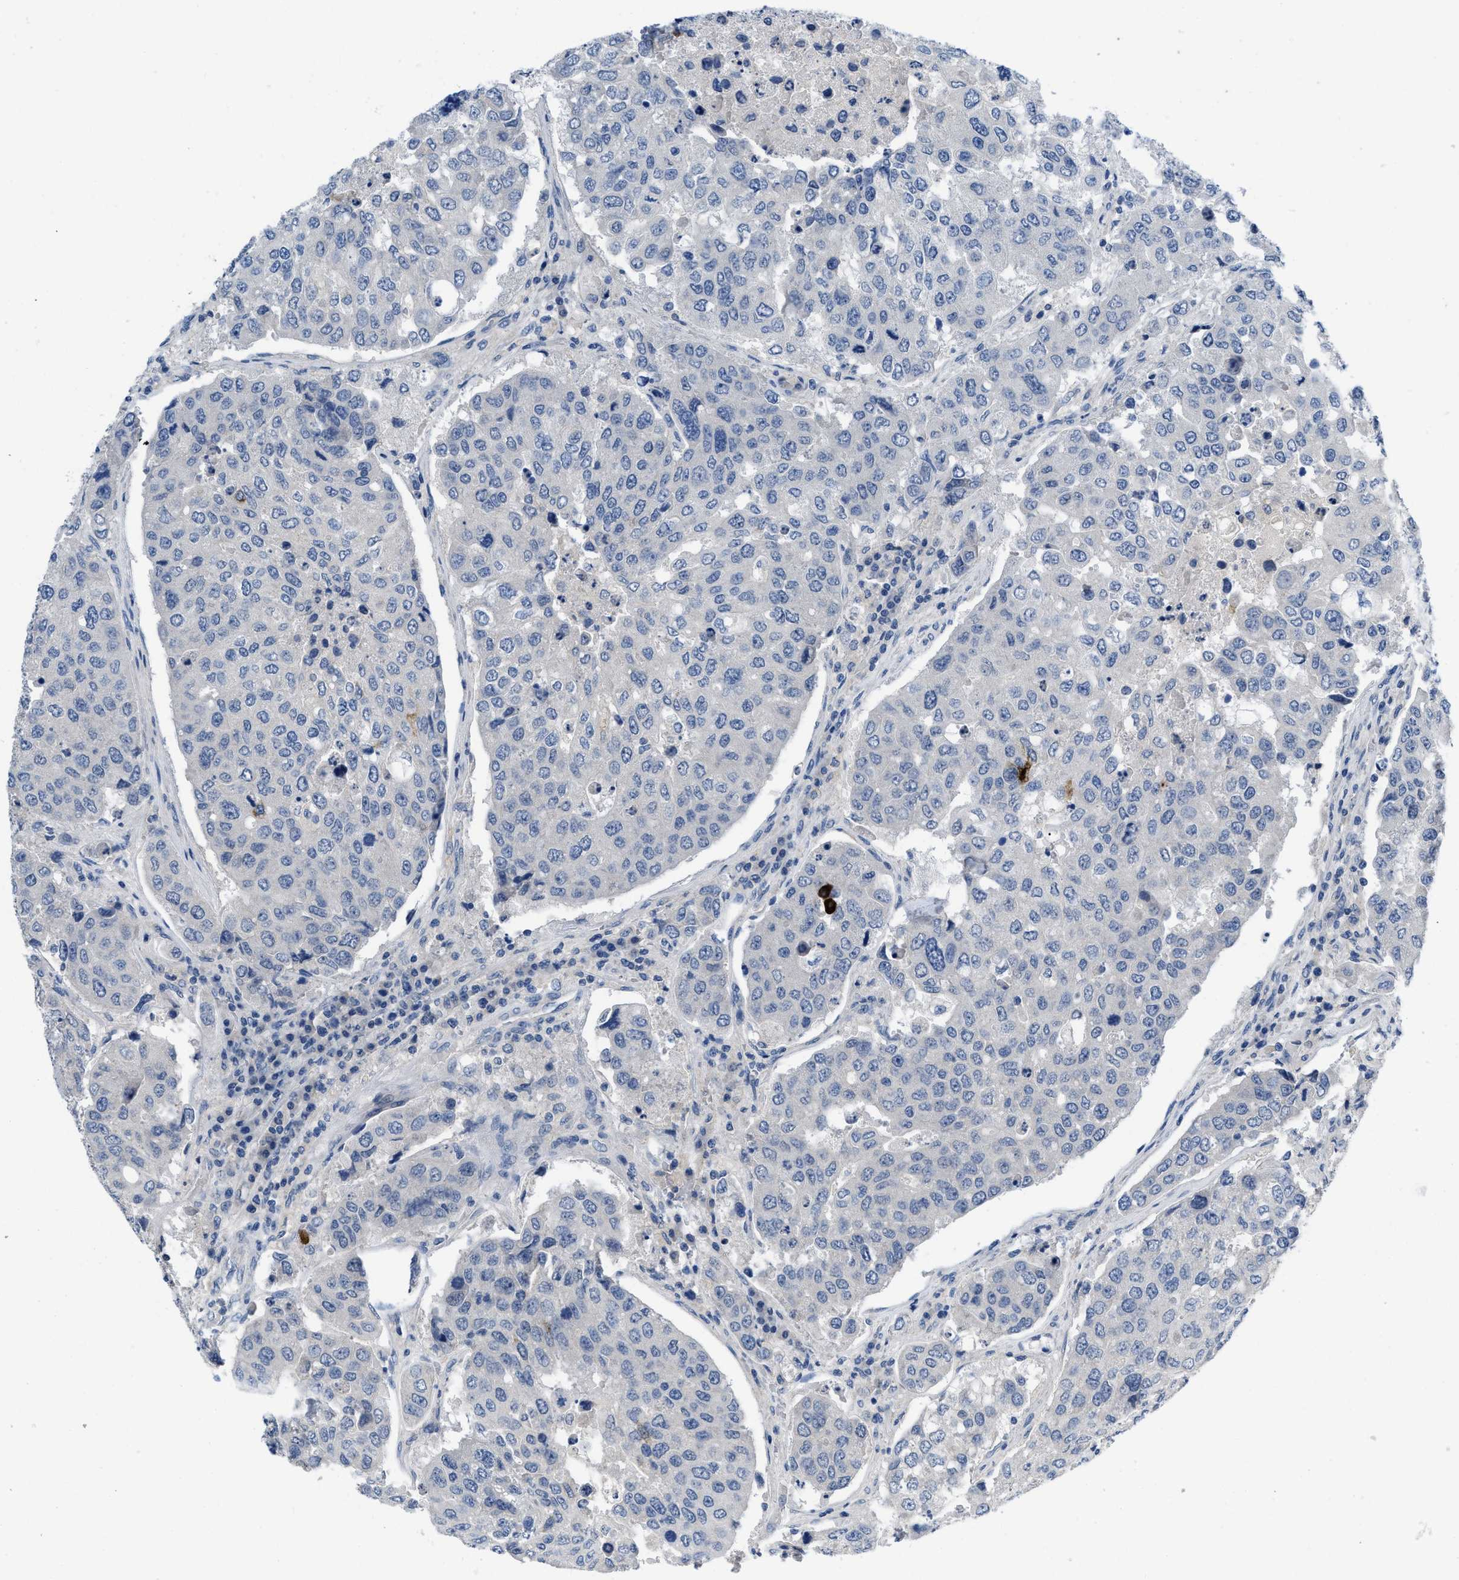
{"staining": {"intensity": "negative", "quantity": "none", "location": "none"}, "tissue": "urothelial cancer", "cell_type": "Tumor cells", "image_type": "cancer", "snomed": [{"axis": "morphology", "description": "Urothelial carcinoma, High grade"}, {"axis": "topography", "description": "Lymph node"}, {"axis": "topography", "description": "Urinary bladder"}], "caption": "DAB immunohistochemical staining of human urothelial cancer displays no significant staining in tumor cells.", "gene": "PYY", "patient": {"sex": "male", "age": 51}}